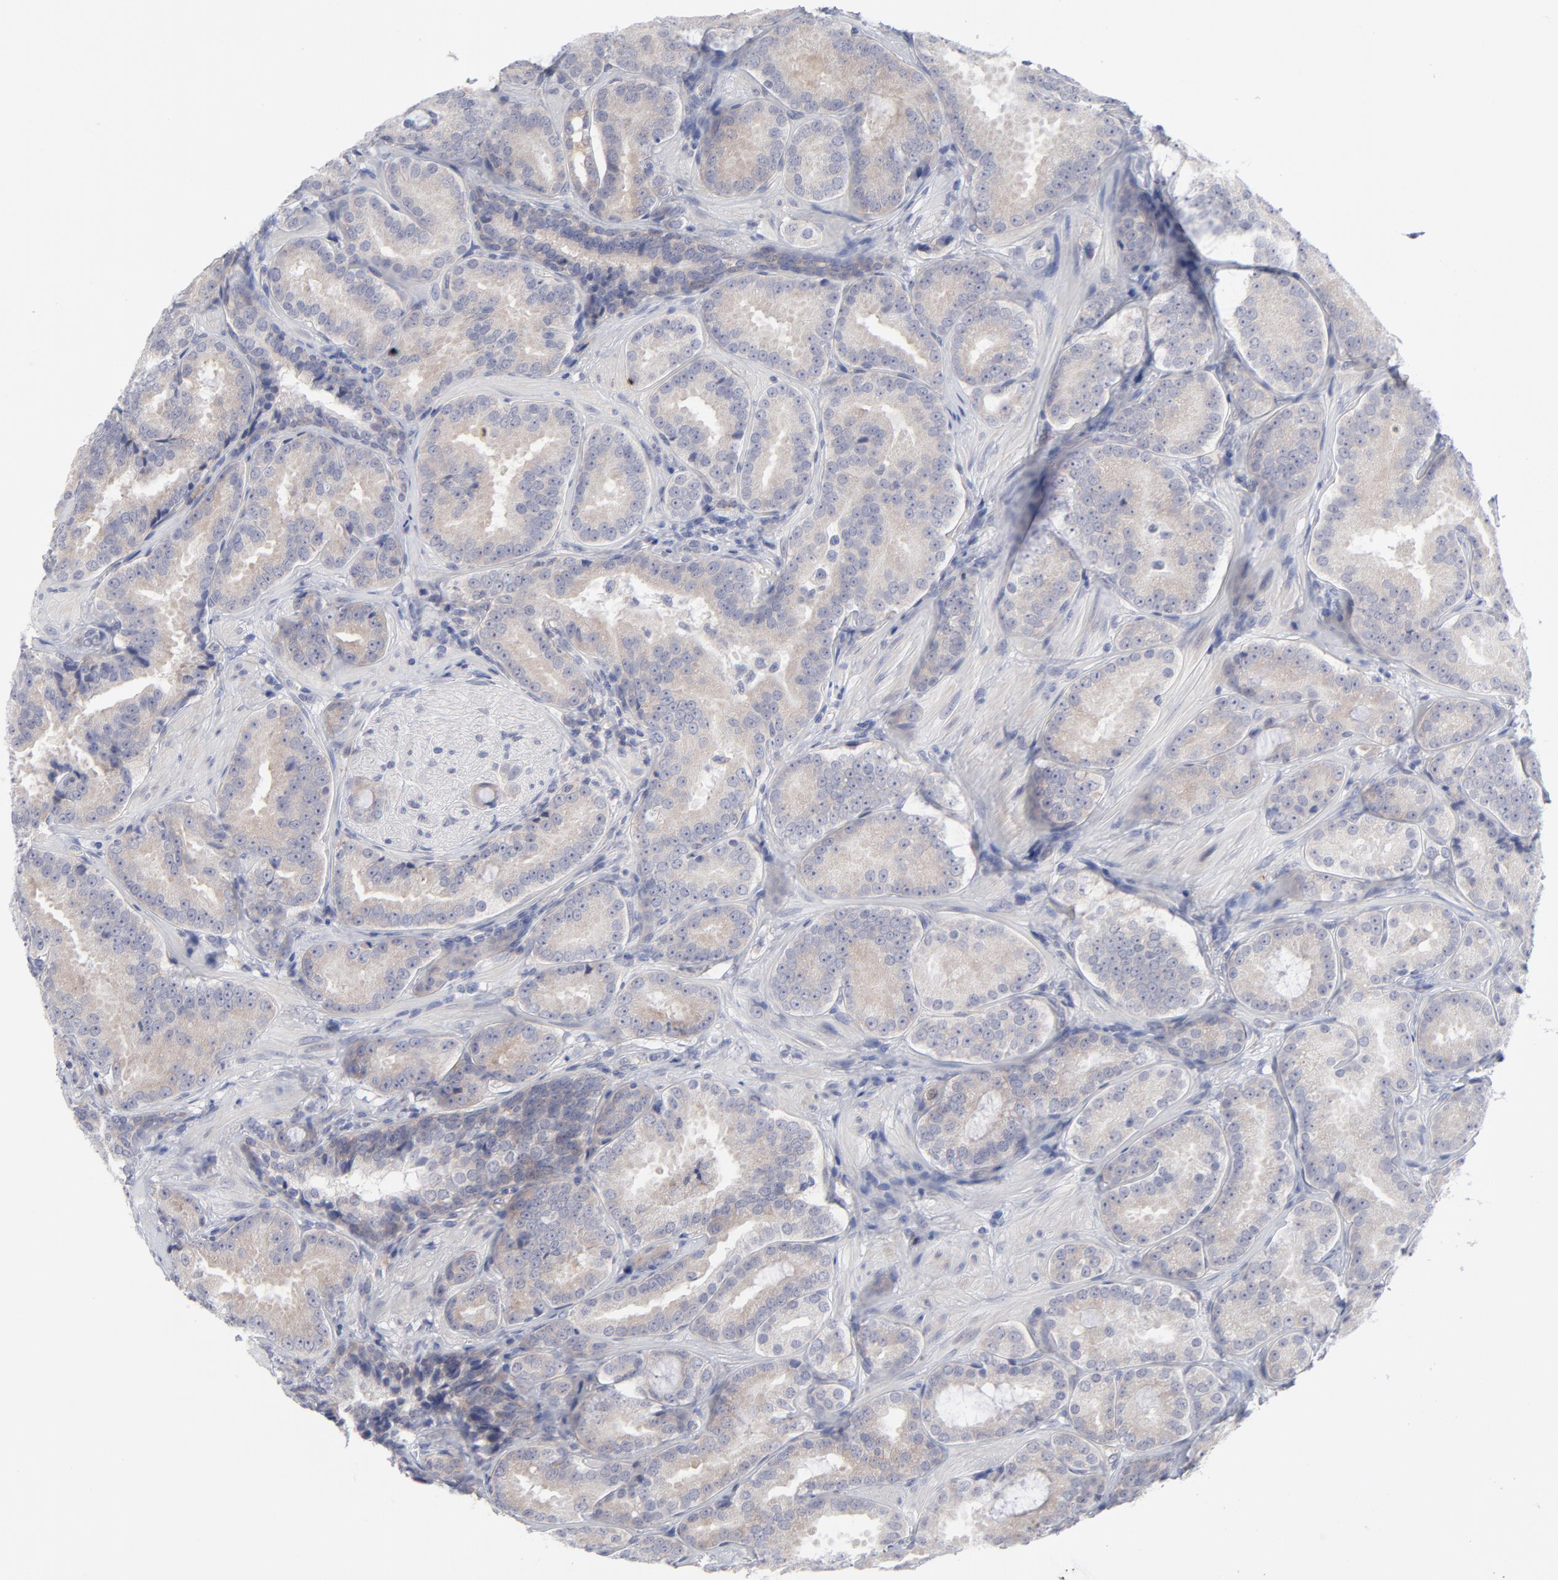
{"staining": {"intensity": "negative", "quantity": "none", "location": "none"}, "tissue": "prostate cancer", "cell_type": "Tumor cells", "image_type": "cancer", "snomed": [{"axis": "morphology", "description": "Adenocarcinoma, Low grade"}, {"axis": "topography", "description": "Prostate"}], "caption": "The image displays no significant staining in tumor cells of prostate cancer (adenocarcinoma (low-grade)).", "gene": "RPS24", "patient": {"sex": "male", "age": 59}}